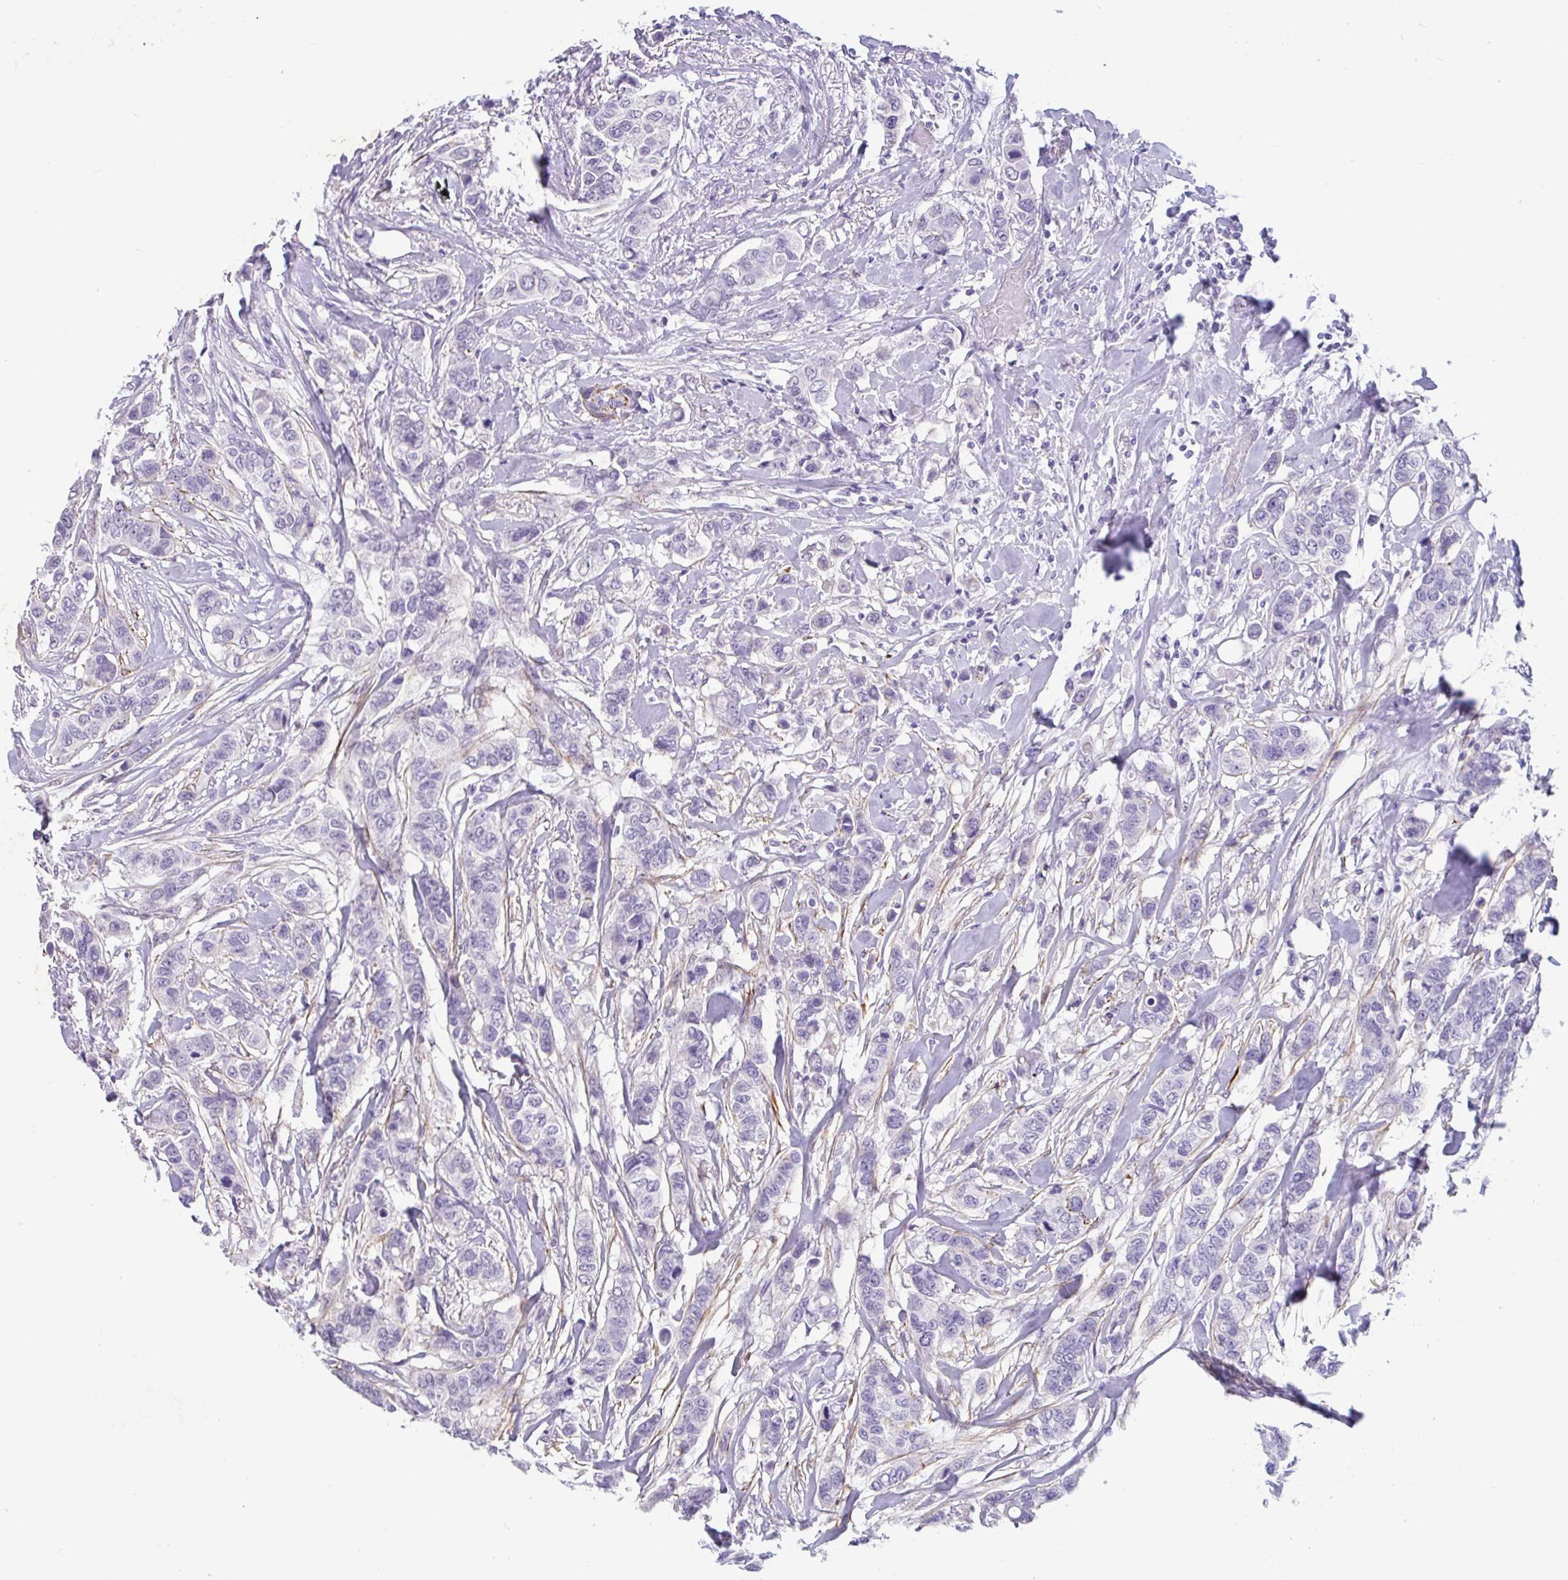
{"staining": {"intensity": "negative", "quantity": "none", "location": "none"}, "tissue": "breast cancer", "cell_type": "Tumor cells", "image_type": "cancer", "snomed": [{"axis": "morphology", "description": "Lobular carcinoma"}, {"axis": "topography", "description": "Breast"}], "caption": "Immunohistochemistry (IHC) micrograph of lobular carcinoma (breast) stained for a protein (brown), which shows no positivity in tumor cells. (DAB (3,3'-diaminobenzidine) immunohistochemistry visualized using brightfield microscopy, high magnification).", "gene": "EML5", "patient": {"sex": "female", "age": 51}}